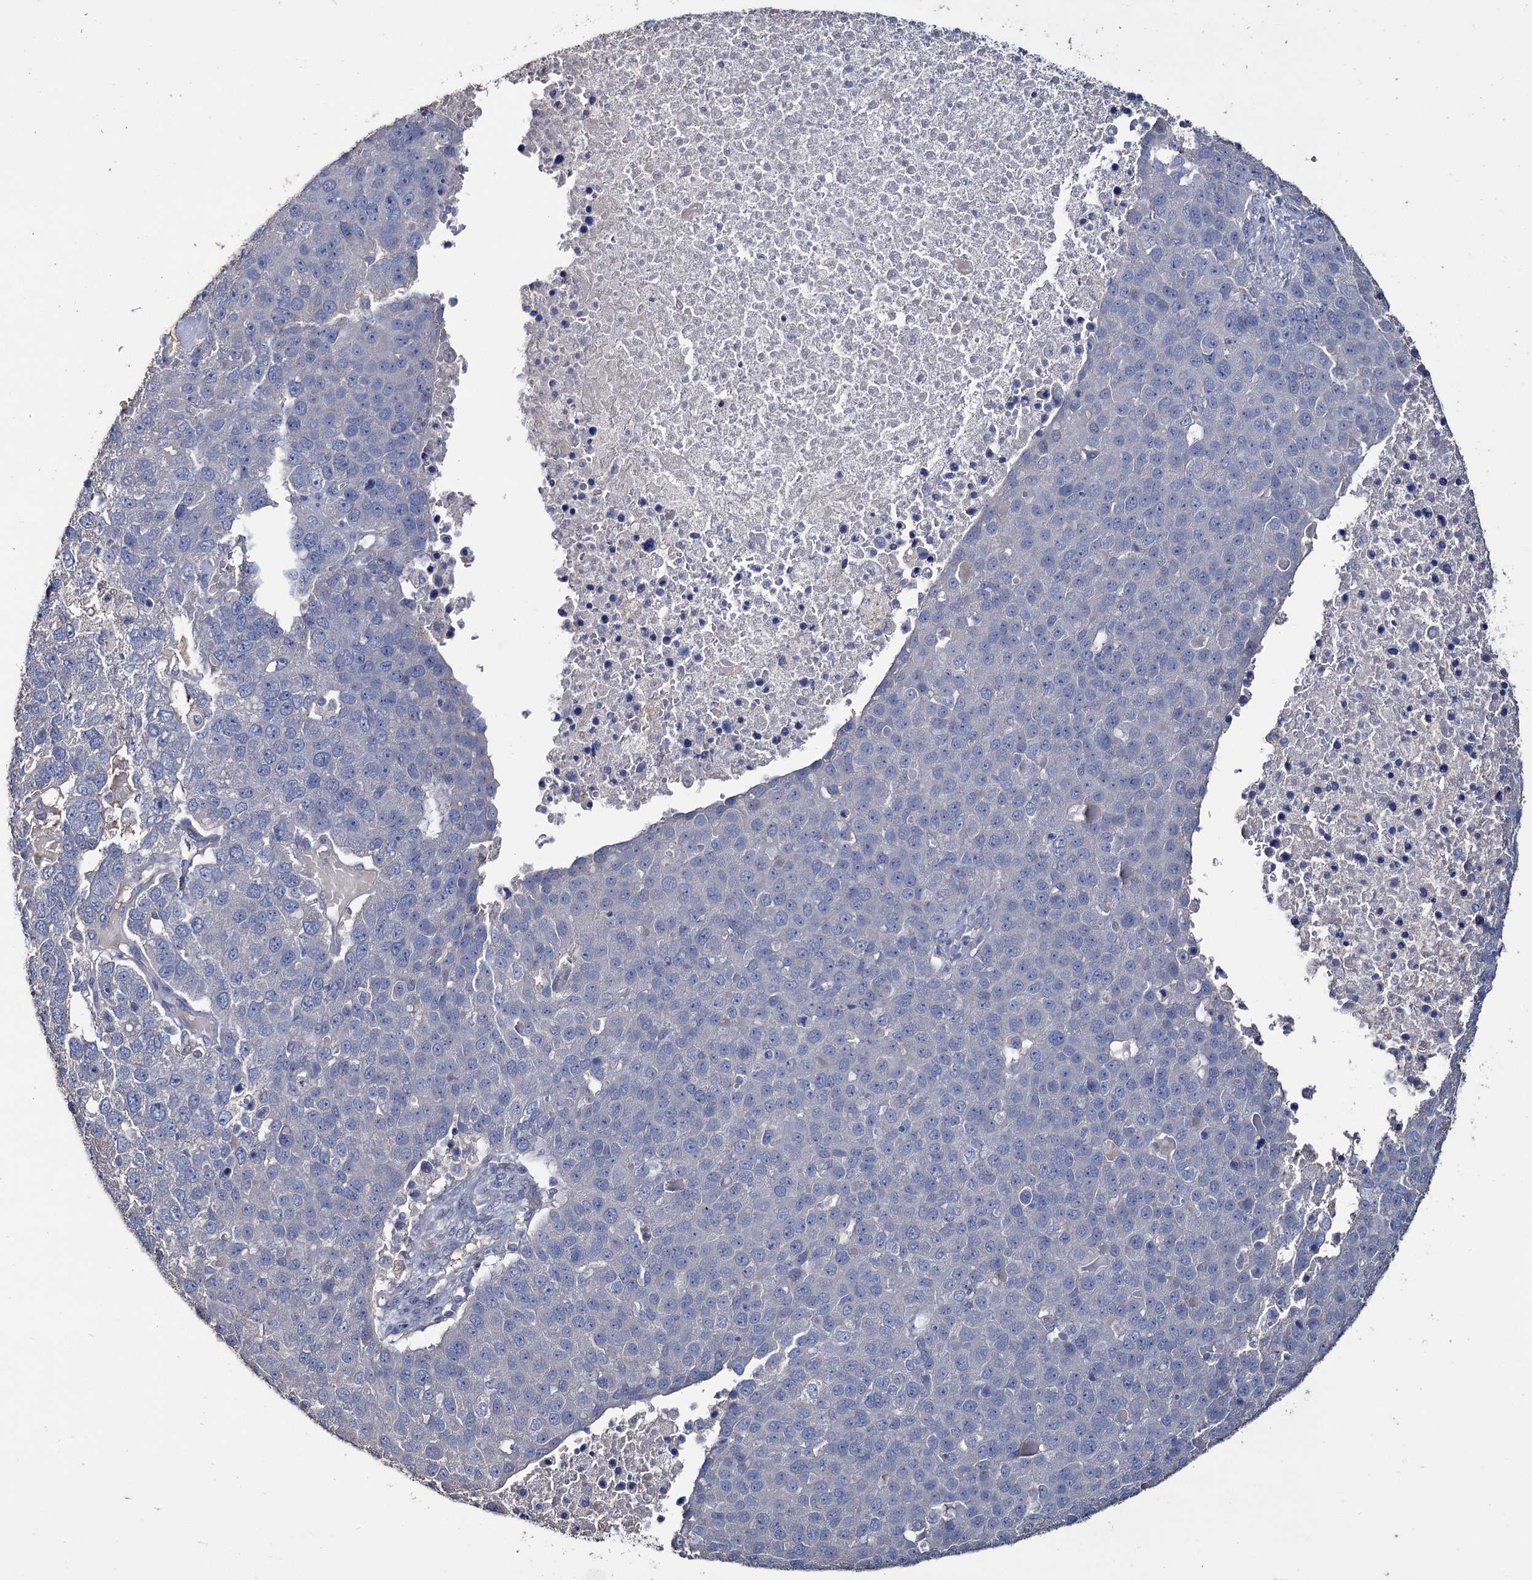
{"staining": {"intensity": "negative", "quantity": "none", "location": "none"}, "tissue": "pancreatic cancer", "cell_type": "Tumor cells", "image_type": "cancer", "snomed": [{"axis": "morphology", "description": "Adenocarcinoma, NOS"}, {"axis": "topography", "description": "Pancreas"}], "caption": "Immunohistochemical staining of adenocarcinoma (pancreatic) reveals no significant staining in tumor cells.", "gene": "EPB41L5", "patient": {"sex": "female", "age": 61}}